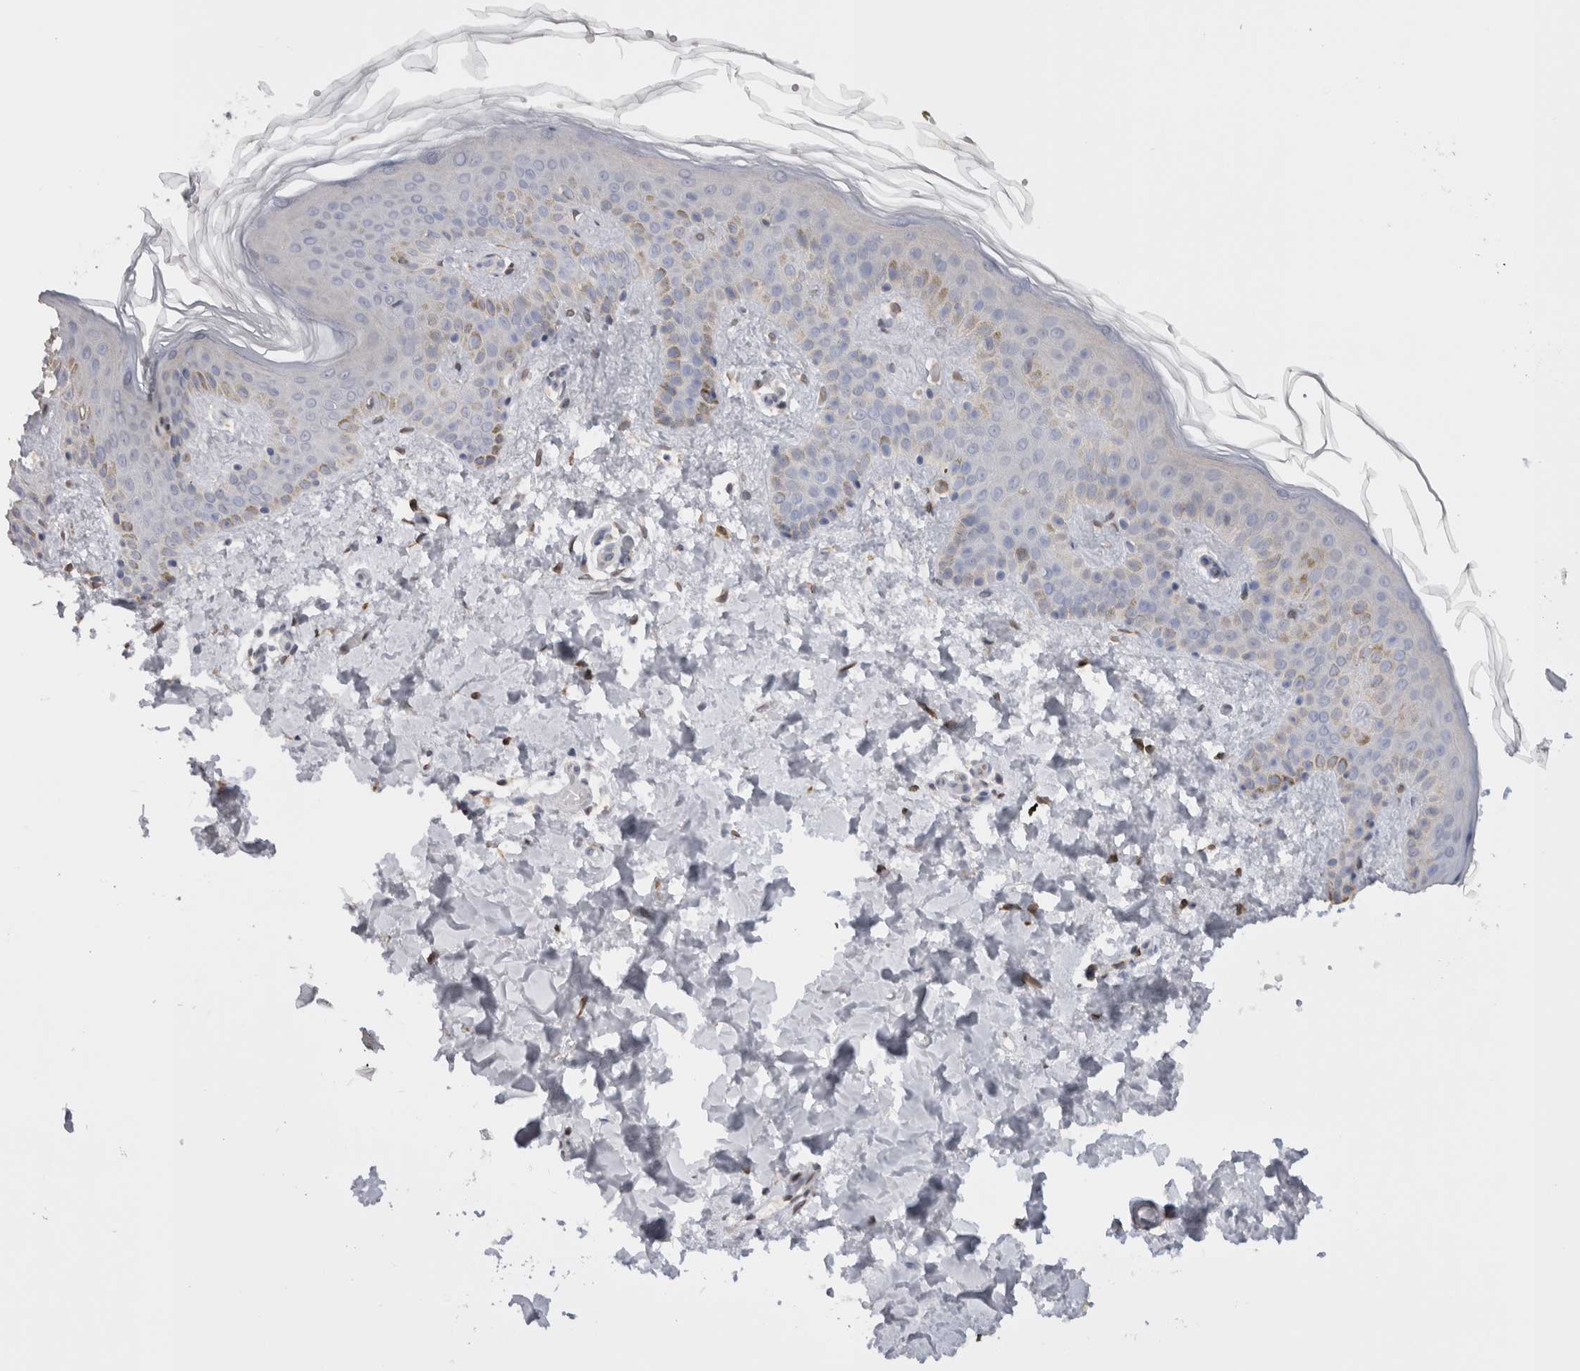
{"staining": {"intensity": "negative", "quantity": "none", "location": "none"}, "tissue": "skin", "cell_type": "Fibroblasts", "image_type": "normal", "snomed": [{"axis": "morphology", "description": "Normal tissue, NOS"}, {"axis": "morphology", "description": "Neoplasm, benign, NOS"}, {"axis": "topography", "description": "Skin"}, {"axis": "topography", "description": "Soft tissue"}], "caption": "The IHC image has no significant expression in fibroblasts of skin. The staining is performed using DAB brown chromogen with nuclei counter-stained in using hematoxylin.", "gene": "VCPIP1", "patient": {"sex": "male", "age": 26}}